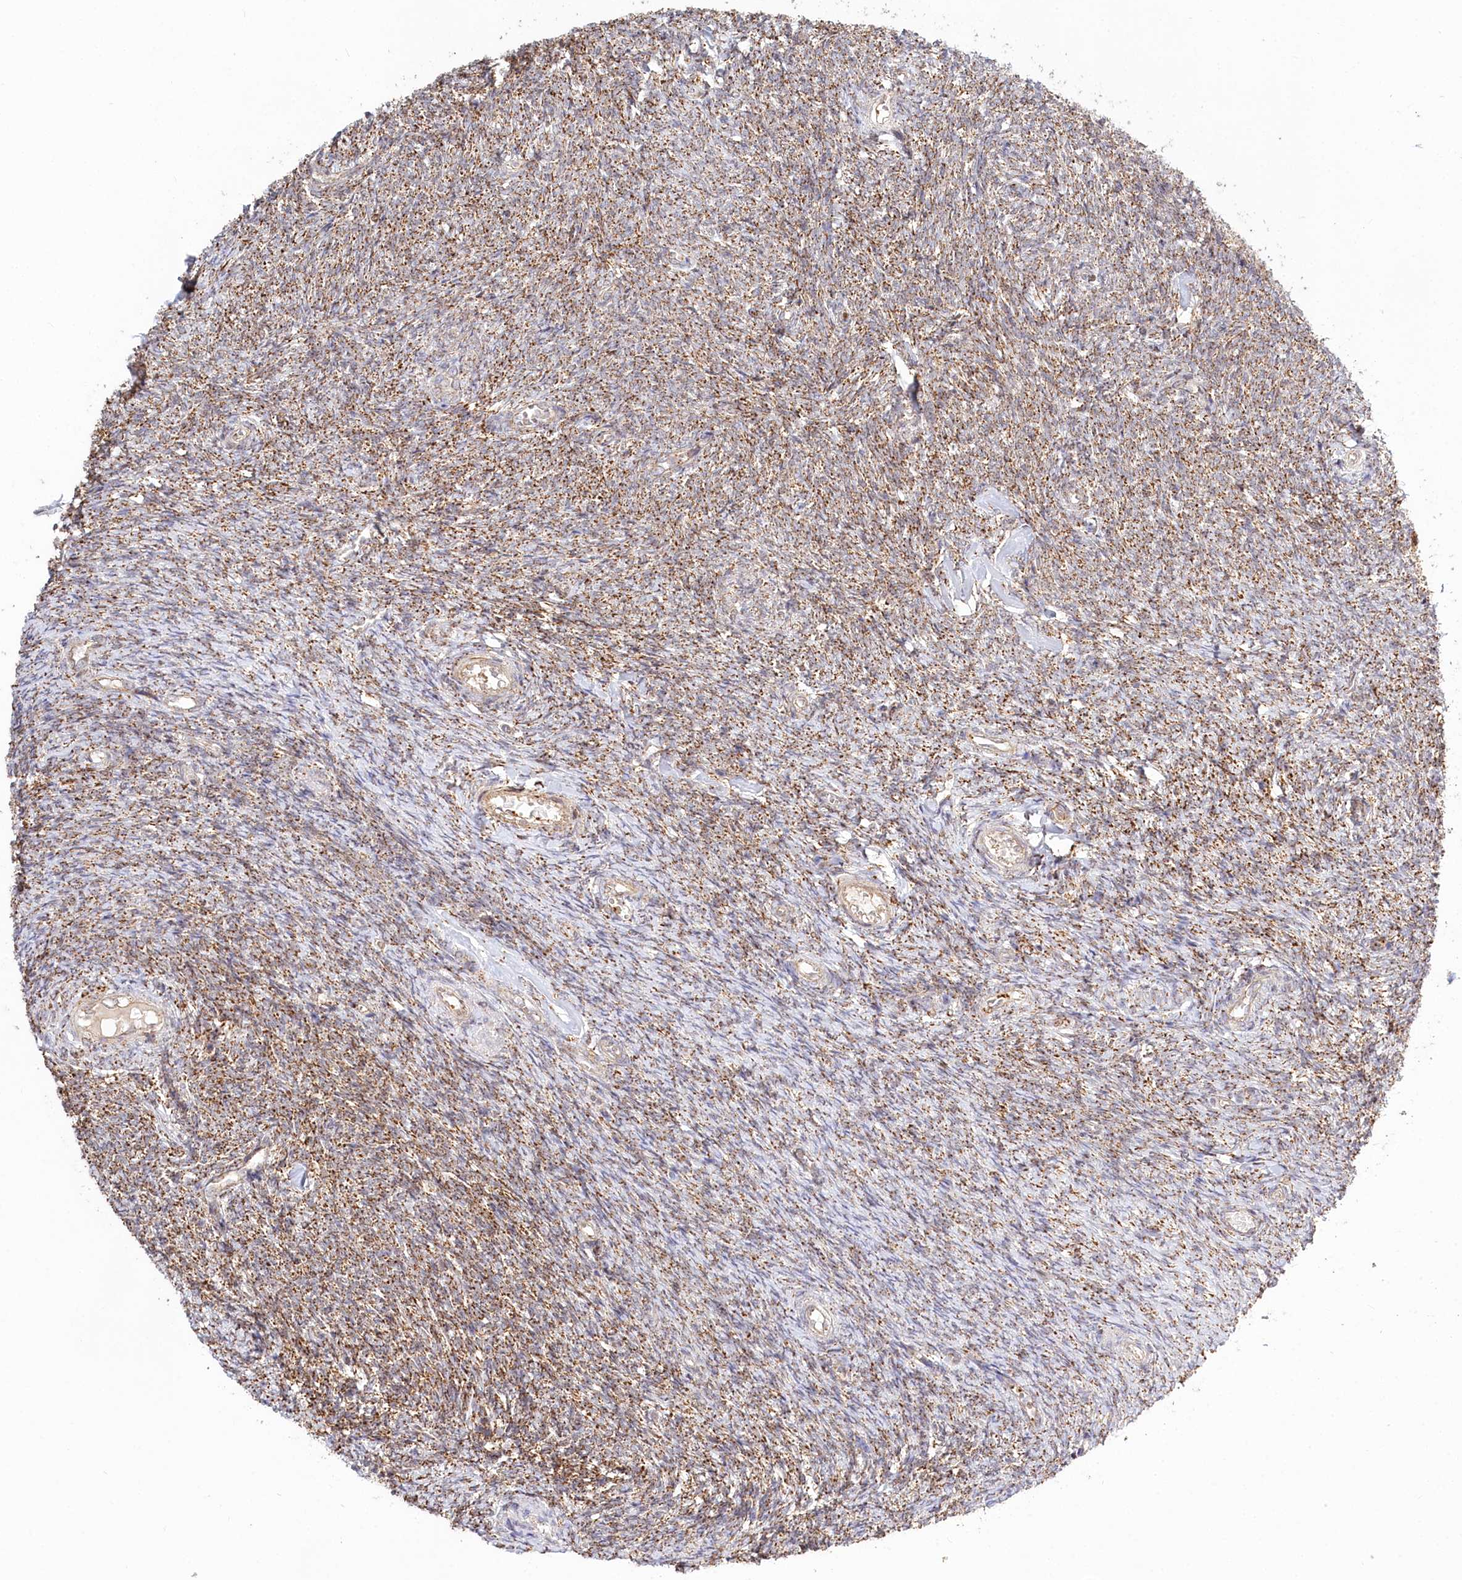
{"staining": {"intensity": "moderate", "quantity": ">75%", "location": "cytoplasmic/membranous"}, "tissue": "ovary", "cell_type": "Ovarian stroma cells", "image_type": "normal", "snomed": [{"axis": "morphology", "description": "Normal tissue, NOS"}, {"axis": "topography", "description": "Ovary"}], "caption": "The micrograph shows a brown stain indicating the presence of a protein in the cytoplasmic/membranous of ovarian stroma cells in ovary. The protein is stained brown, and the nuclei are stained in blue (DAB IHC with brightfield microscopy, high magnification).", "gene": "RTN4IP1", "patient": {"sex": "female", "age": 44}}